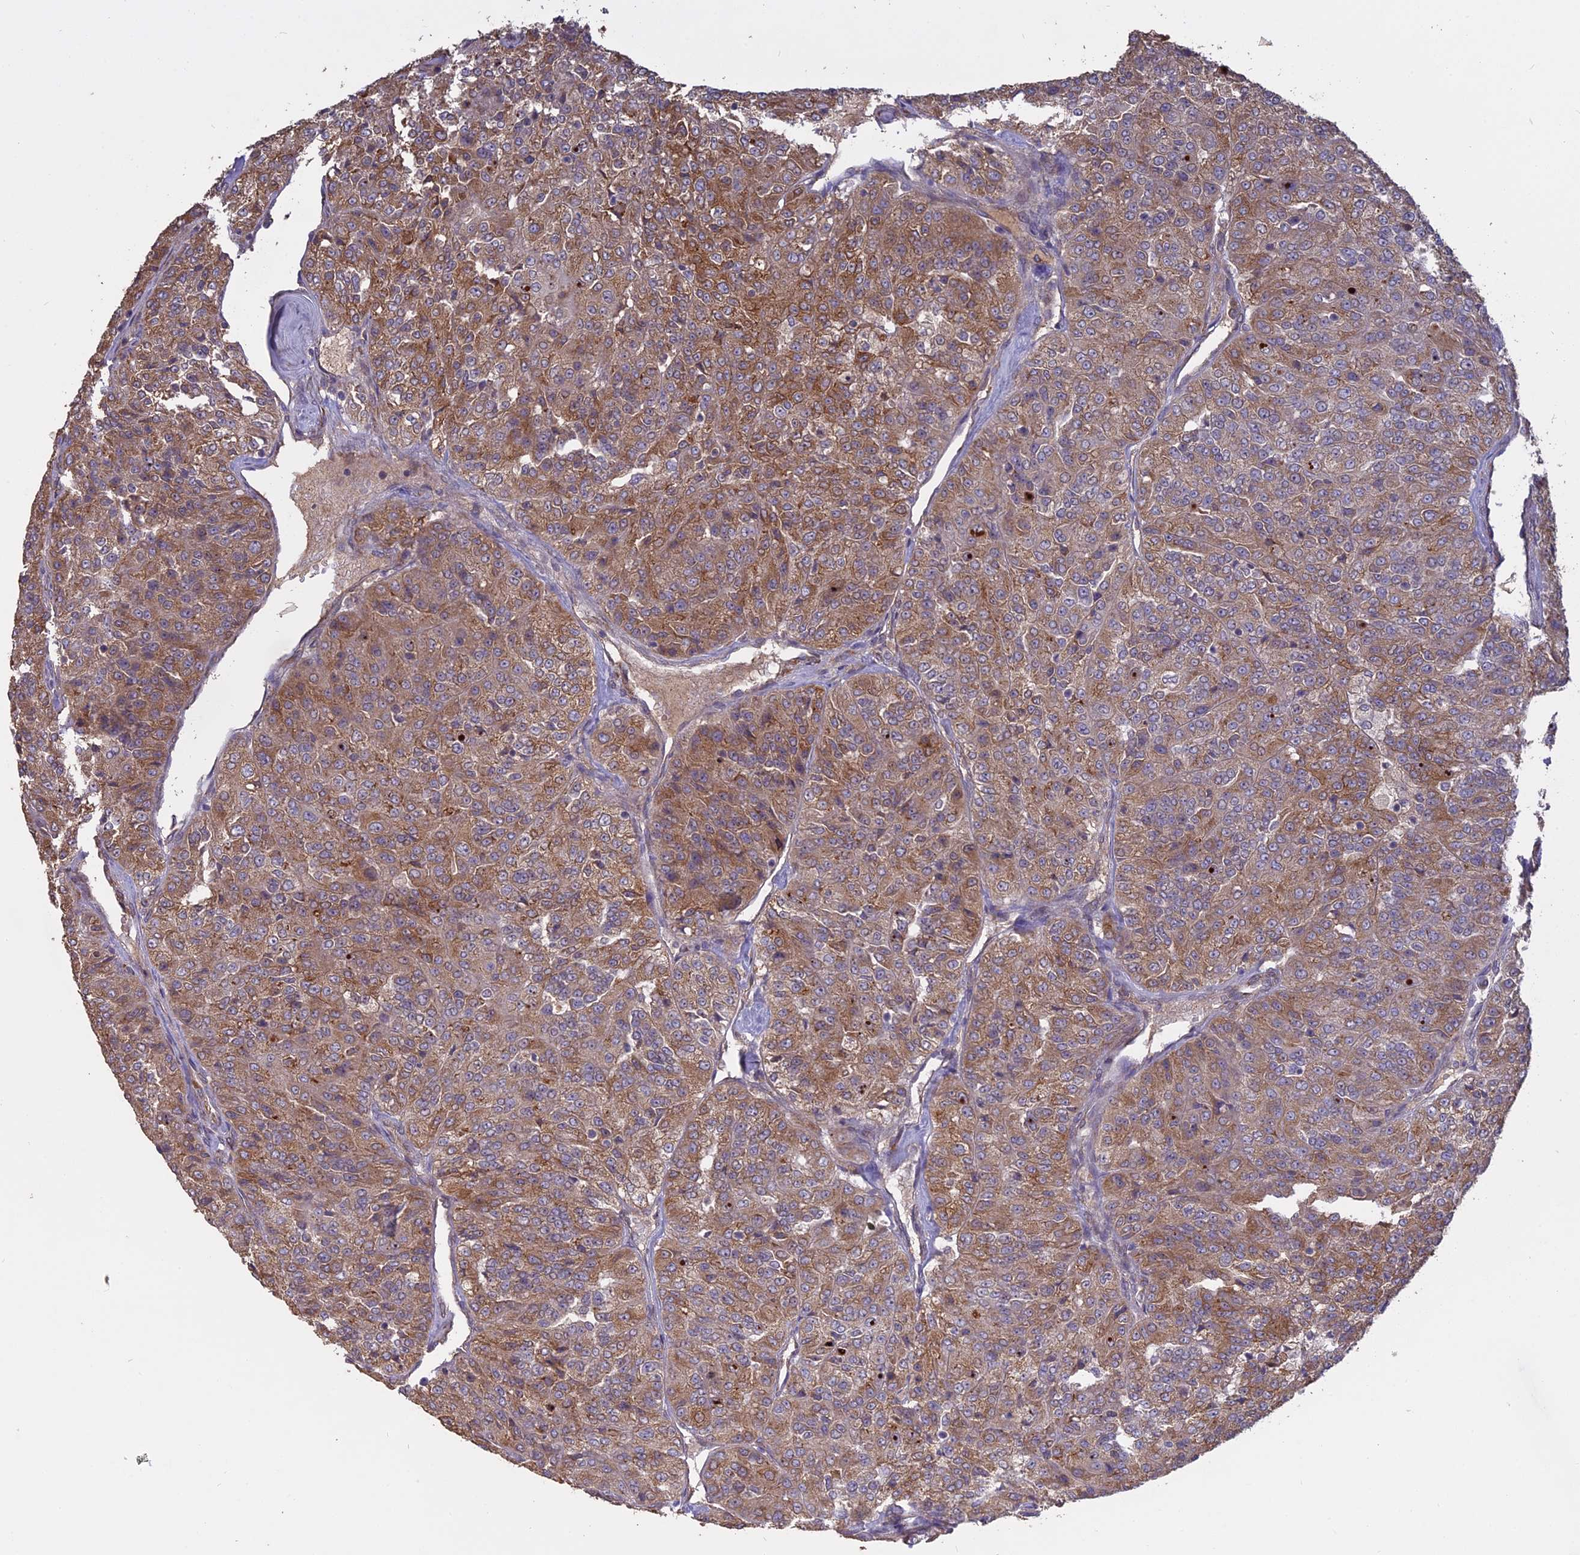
{"staining": {"intensity": "moderate", "quantity": ">75%", "location": "cytoplasmic/membranous"}, "tissue": "renal cancer", "cell_type": "Tumor cells", "image_type": "cancer", "snomed": [{"axis": "morphology", "description": "Adenocarcinoma, NOS"}, {"axis": "topography", "description": "Kidney"}], "caption": "A photomicrograph of renal adenocarcinoma stained for a protein shows moderate cytoplasmic/membranous brown staining in tumor cells.", "gene": "PPIC", "patient": {"sex": "female", "age": 63}}